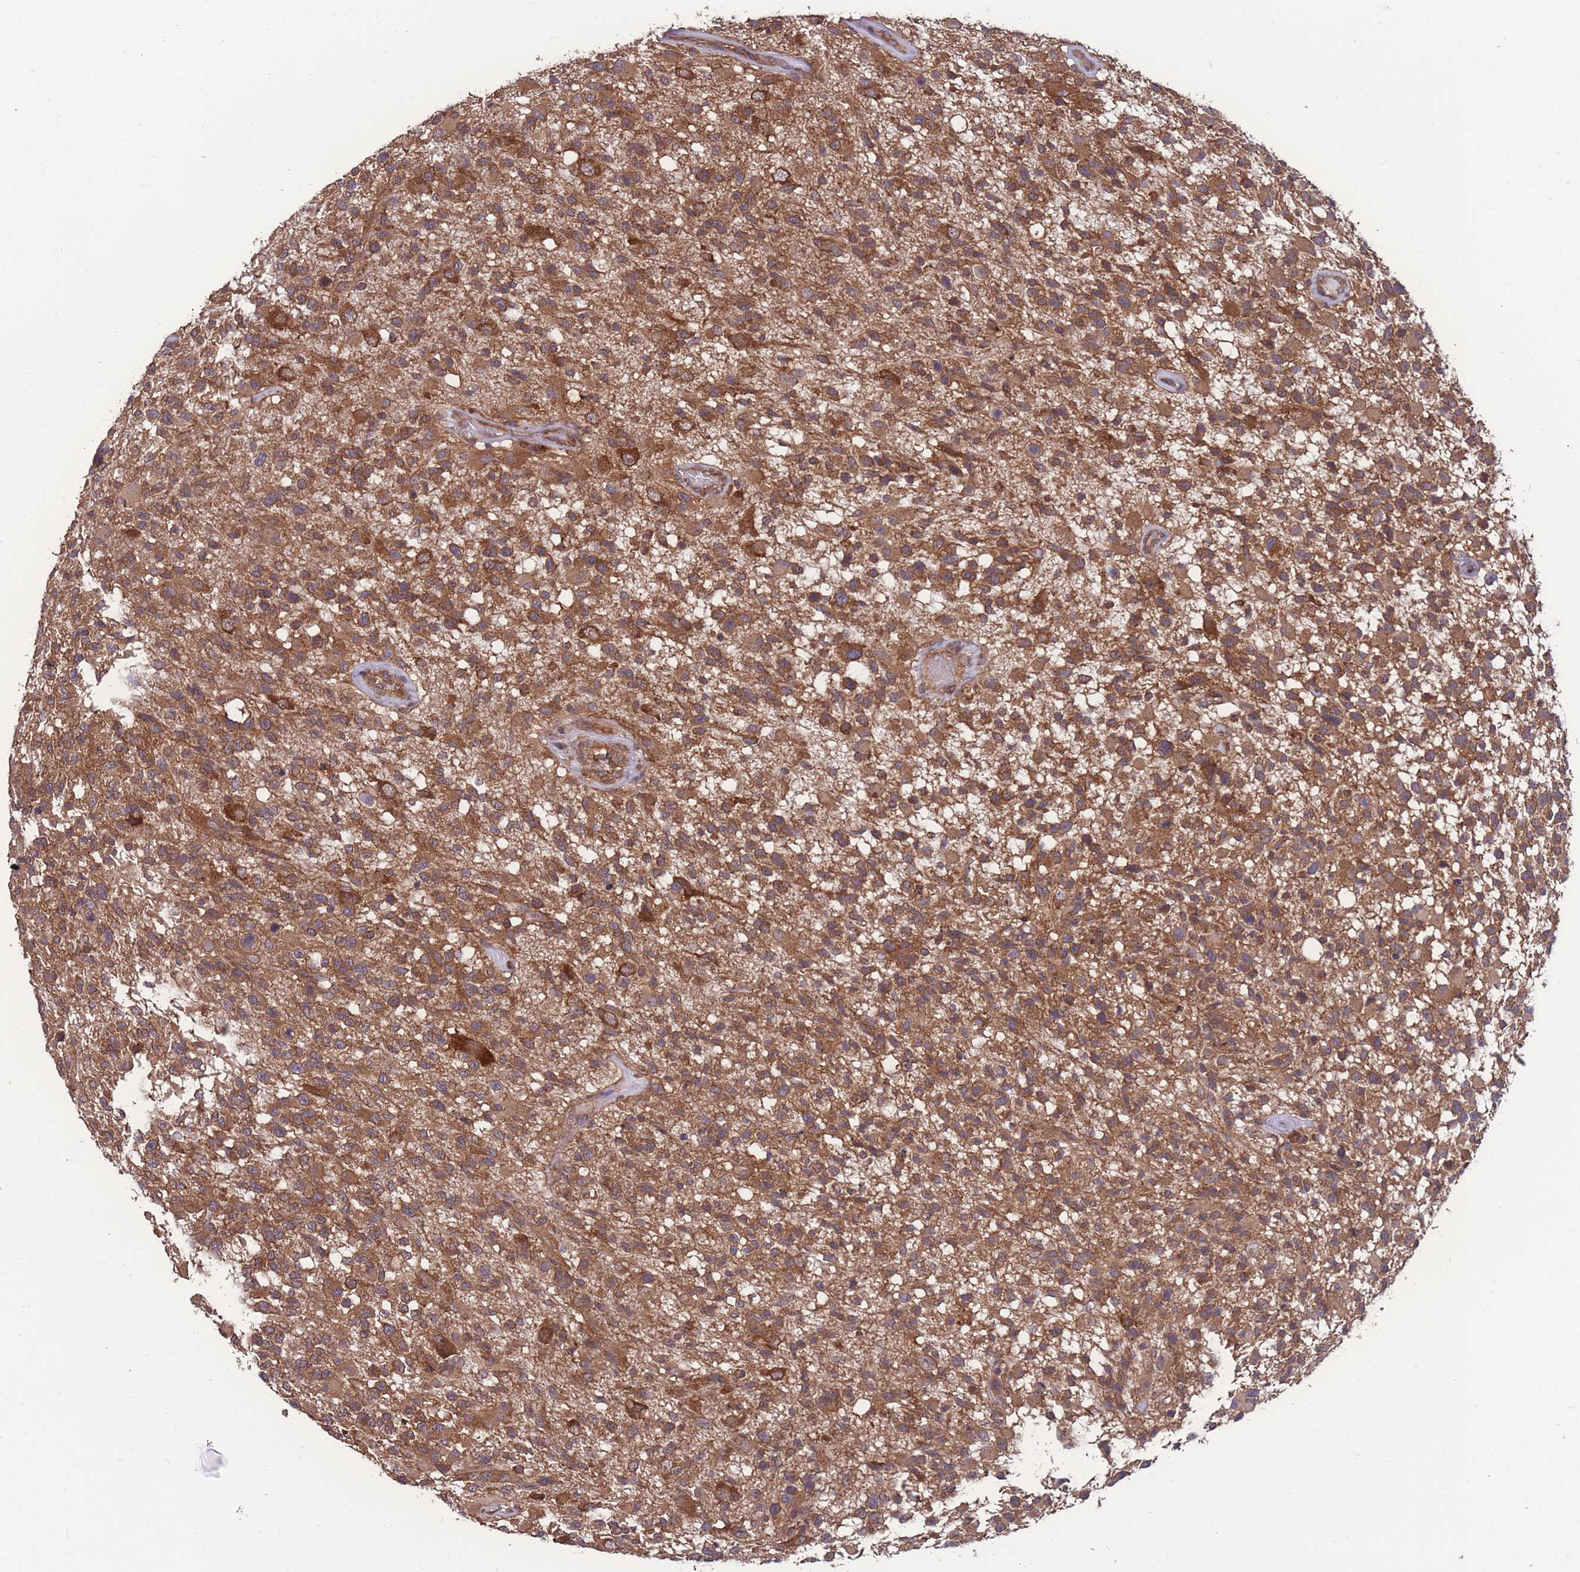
{"staining": {"intensity": "strong", "quantity": ">75%", "location": "cytoplasmic/membranous"}, "tissue": "glioma", "cell_type": "Tumor cells", "image_type": "cancer", "snomed": [{"axis": "morphology", "description": "Glioma, malignant, High grade"}, {"axis": "morphology", "description": "Glioblastoma, NOS"}, {"axis": "topography", "description": "Brain"}], "caption": "IHC staining of glioblastoma, which reveals high levels of strong cytoplasmic/membranous positivity in about >75% of tumor cells indicating strong cytoplasmic/membranous protein positivity. The staining was performed using DAB (brown) for protein detection and nuclei were counterstained in hematoxylin (blue).", "gene": "ZPR1", "patient": {"sex": "male", "age": 60}}